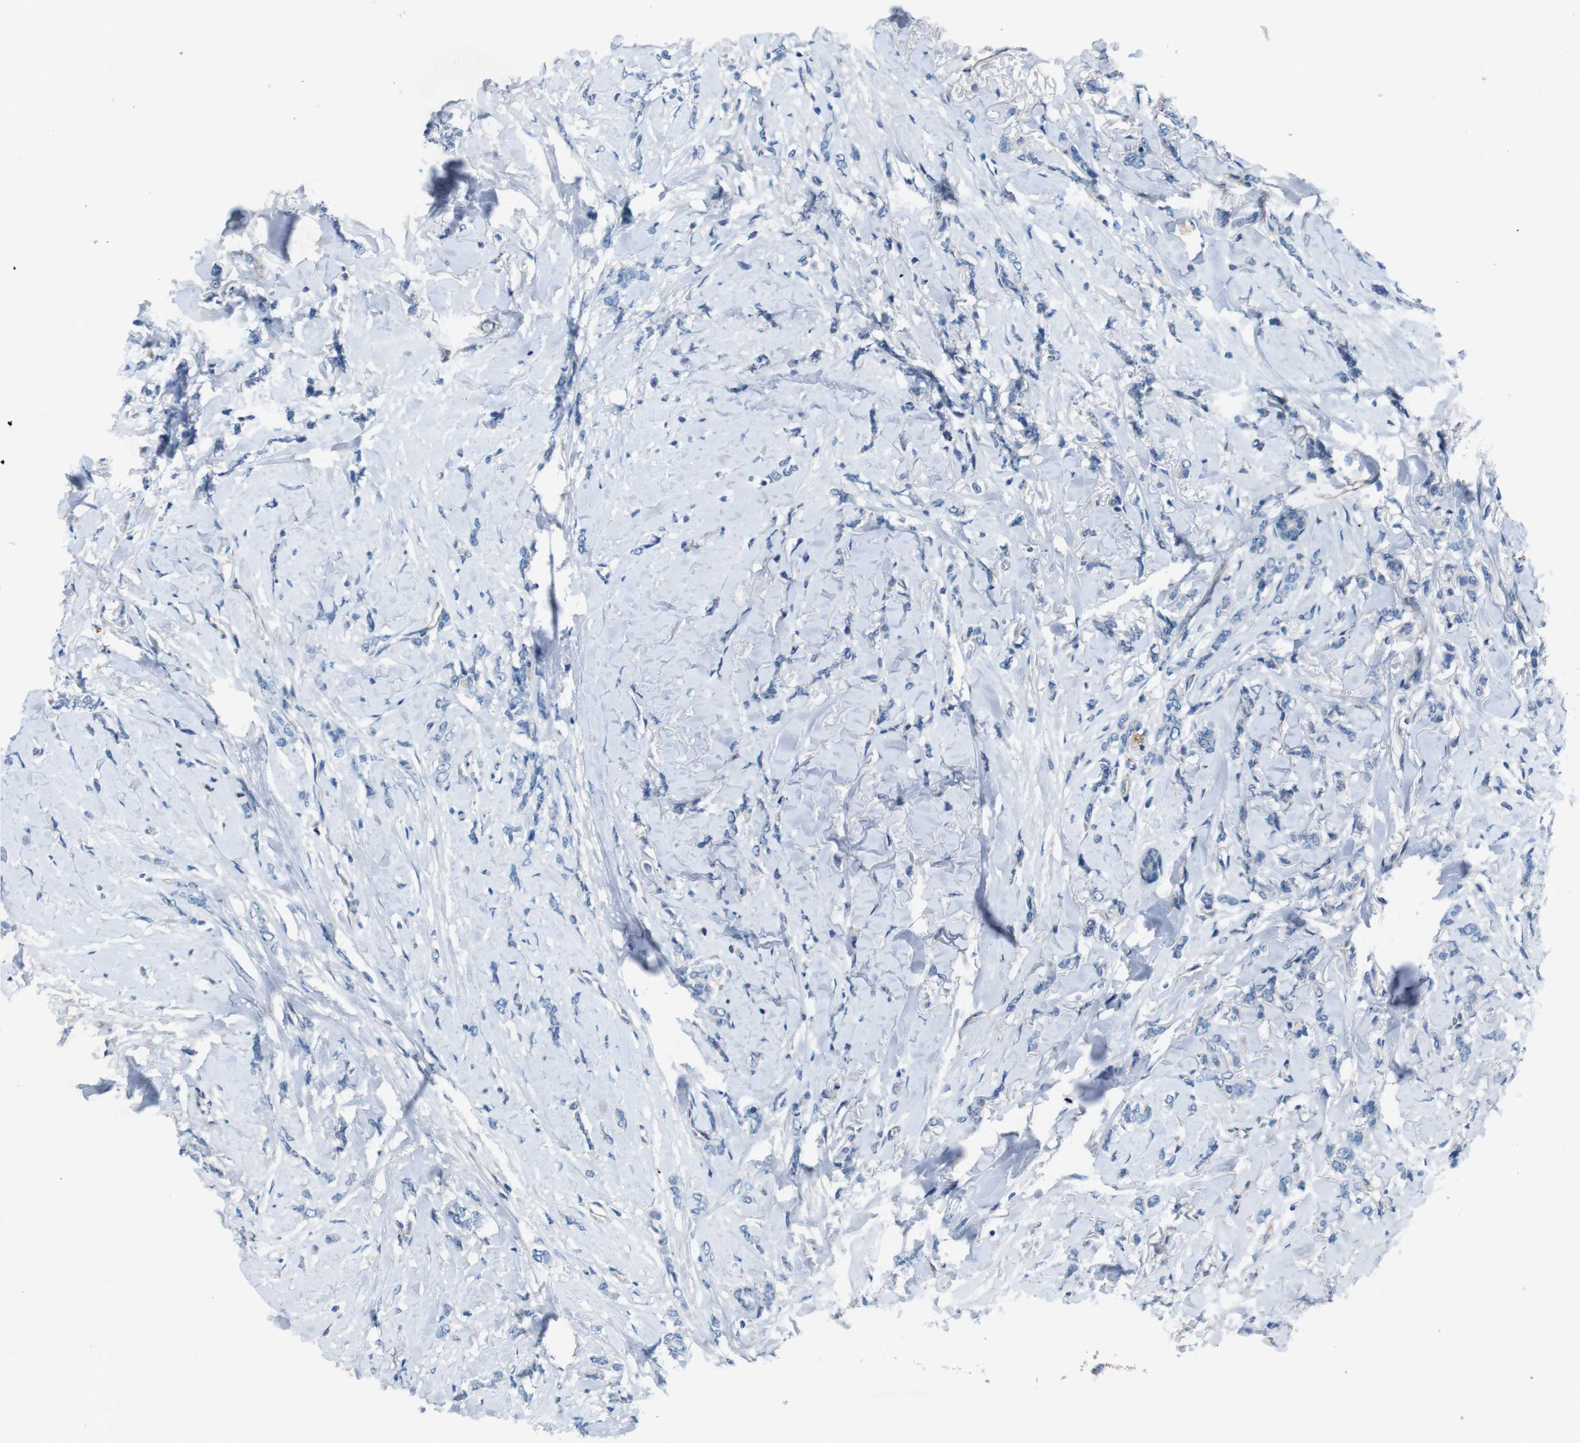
{"staining": {"intensity": "negative", "quantity": "none", "location": "none"}, "tissue": "breast cancer", "cell_type": "Tumor cells", "image_type": "cancer", "snomed": [{"axis": "morphology", "description": "Lobular carcinoma"}, {"axis": "topography", "description": "Skin"}, {"axis": "topography", "description": "Breast"}], "caption": "Immunohistochemistry (IHC) image of human breast cancer (lobular carcinoma) stained for a protein (brown), which demonstrates no staining in tumor cells. (Stains: DAB (3,3'-diaminobenzidine) immunohistochemistry (IHC) with hematoxylin counter stain, Microscopy: brightfield microscopy at high magnification).", "gene": "PVR", "patient": {"sex": "female", "age": 46}}